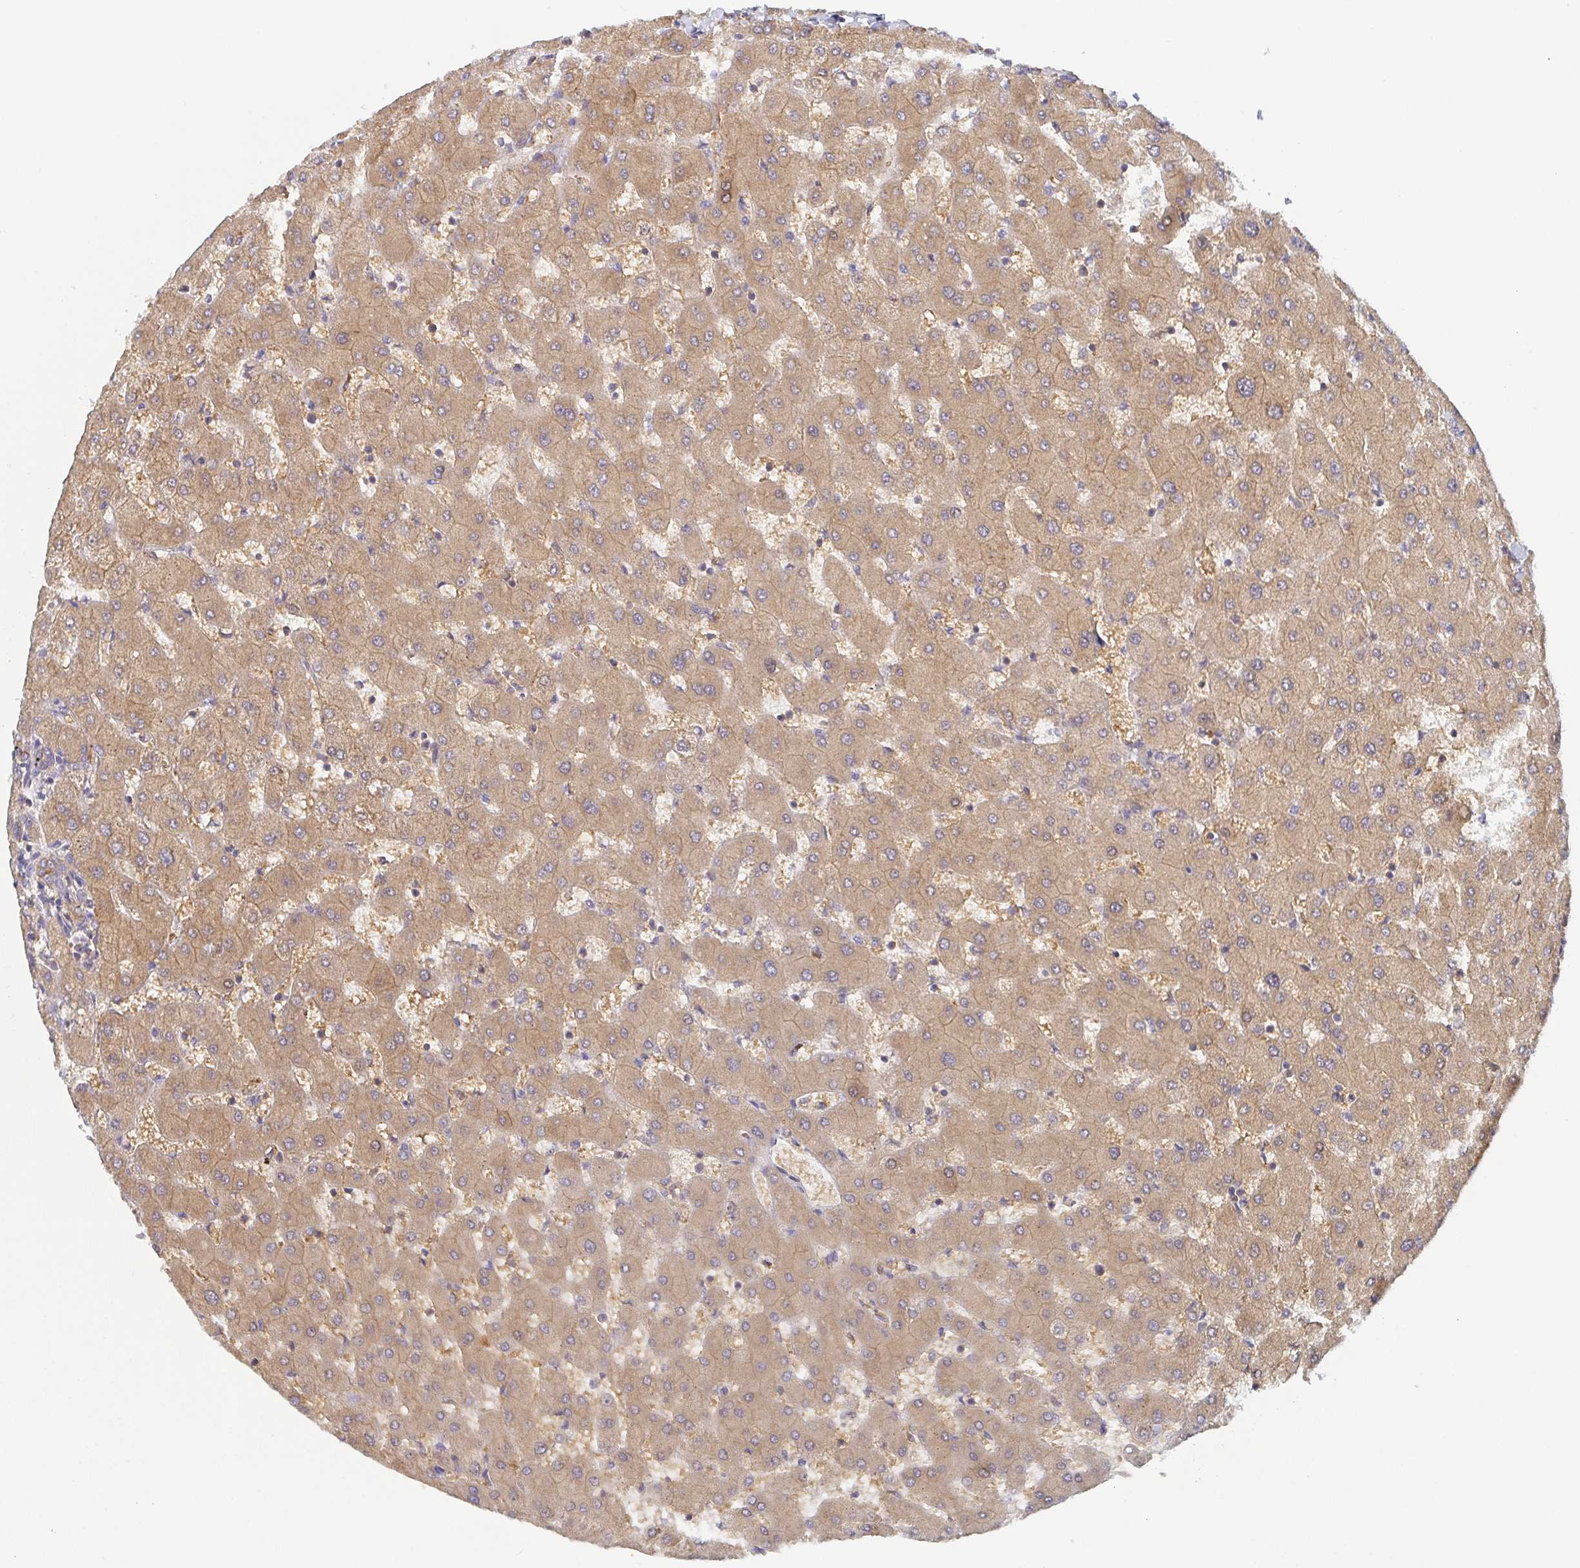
{"staining": {"intensity": "weak", "quantity": ">75%", "location": "cytoplasmic/membranous"}, "tissue": "liver", "cell_type": "Cholangiocytes", "image_type": "normal", "snomed": [{"axis": "morphology", "description": "Normal tissue, NOS"}, {"axis": "topography", "description": "Liver"}], "caption": "Protein staining of normal liver reveals weak cytoplasmic/membranous expression in approximately >75% of cholangiocytes.", "gene": "TUFT1", "patient": {"sex": "female", "age": 63}}